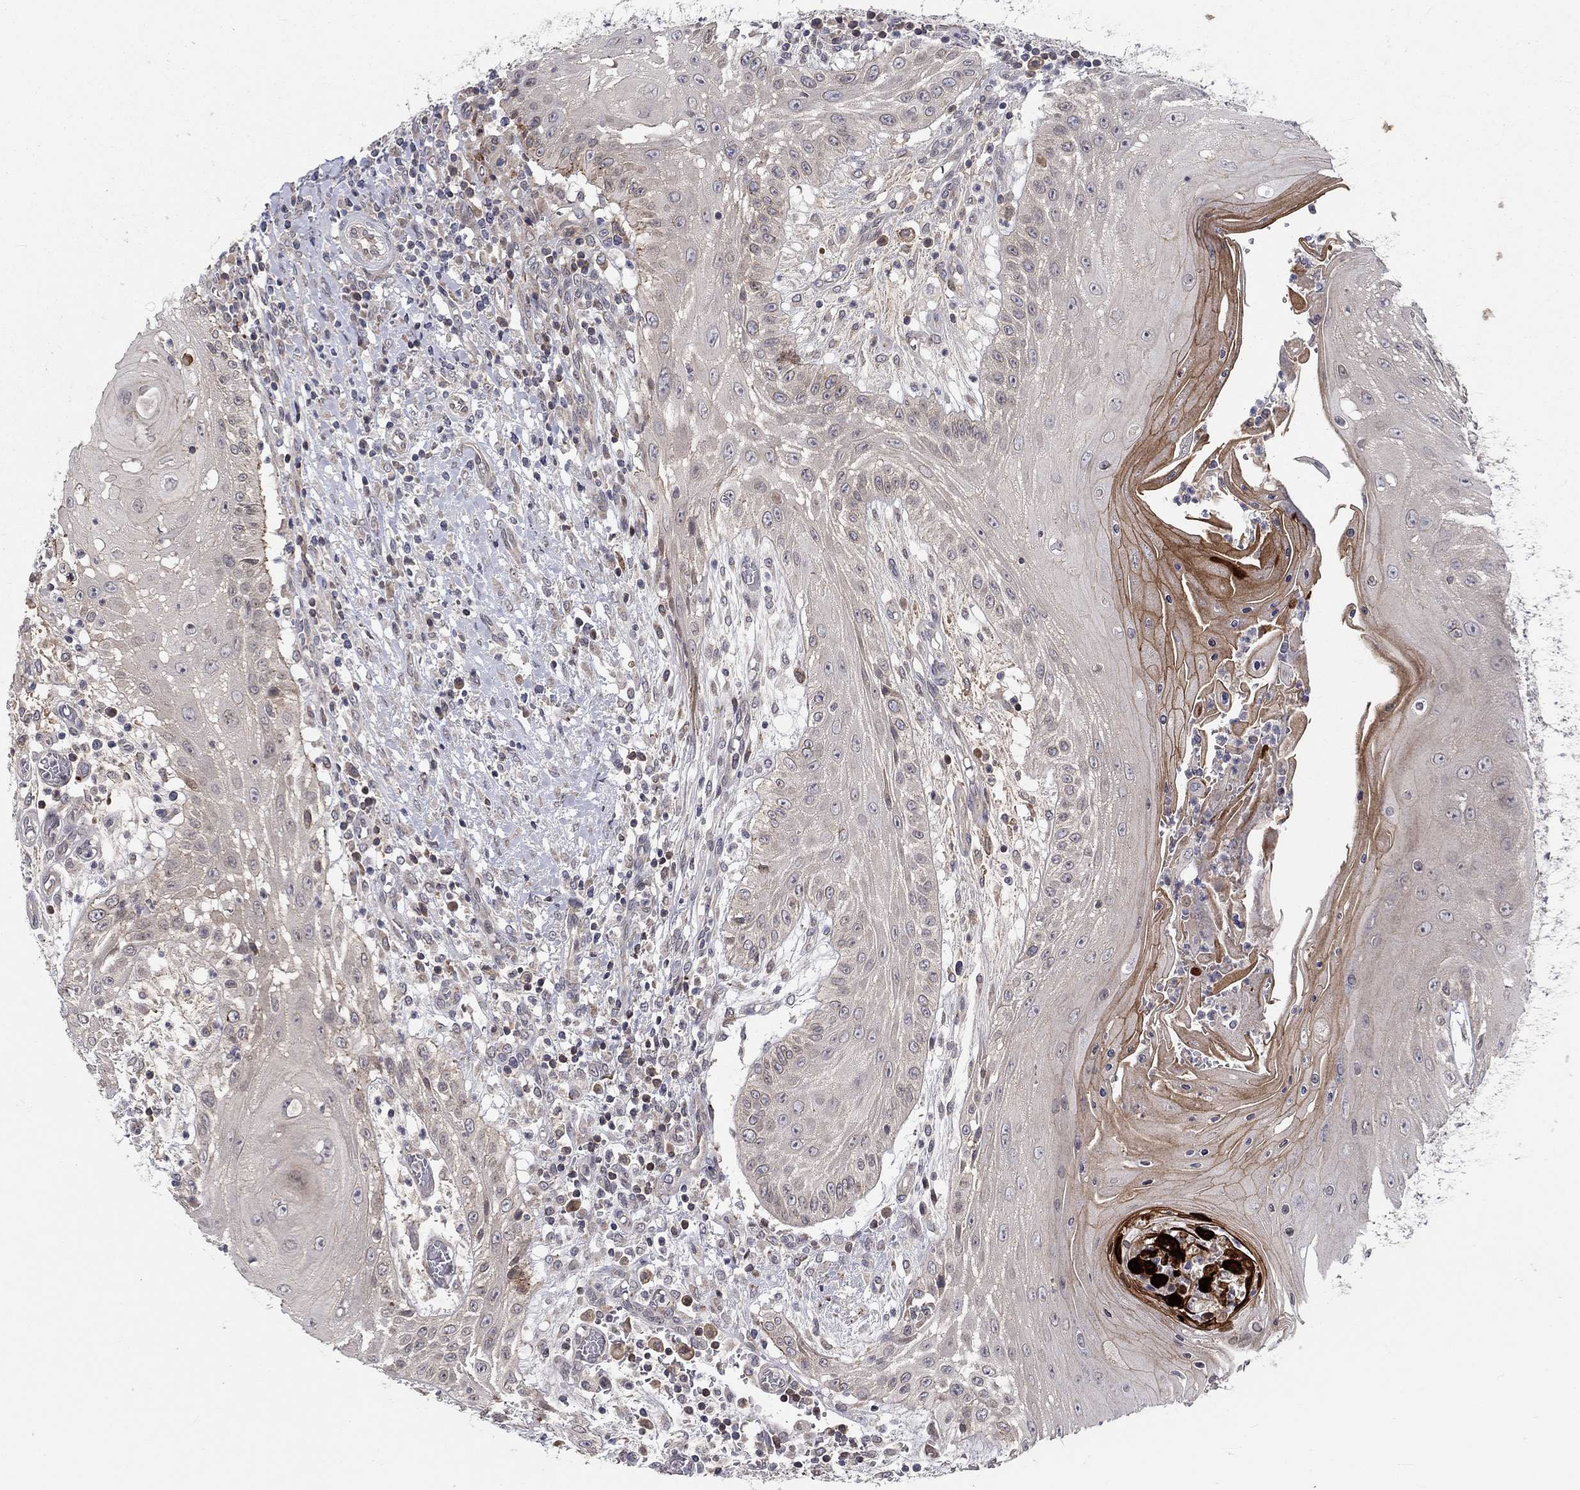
{"staining": {"intensity": "negative", "quantity": "none", "location": "none"}, "tissue": "head and neck cancer", "cell_type": "Tumor cells", "image_type": "cancer", "snomed": [{"axis": "morphology", "description": "Squamous cell carcinoma, NOS"}, {"axis": "topography", "description": "Oral tissue"}, {"axis": "topography", "description": "Head-Neck"}], "caption": "A high-resolution histopathology image shows IHC staining of head and neck cancer (squamous cell carcinoma), which displays no significant positivity in tumor cells. (Brightfield microscopy of DAB immunohistochemistry (IHC) at high magnification).", "gene": "CETN3", "patient": {"sex": "male", "age": 58}}